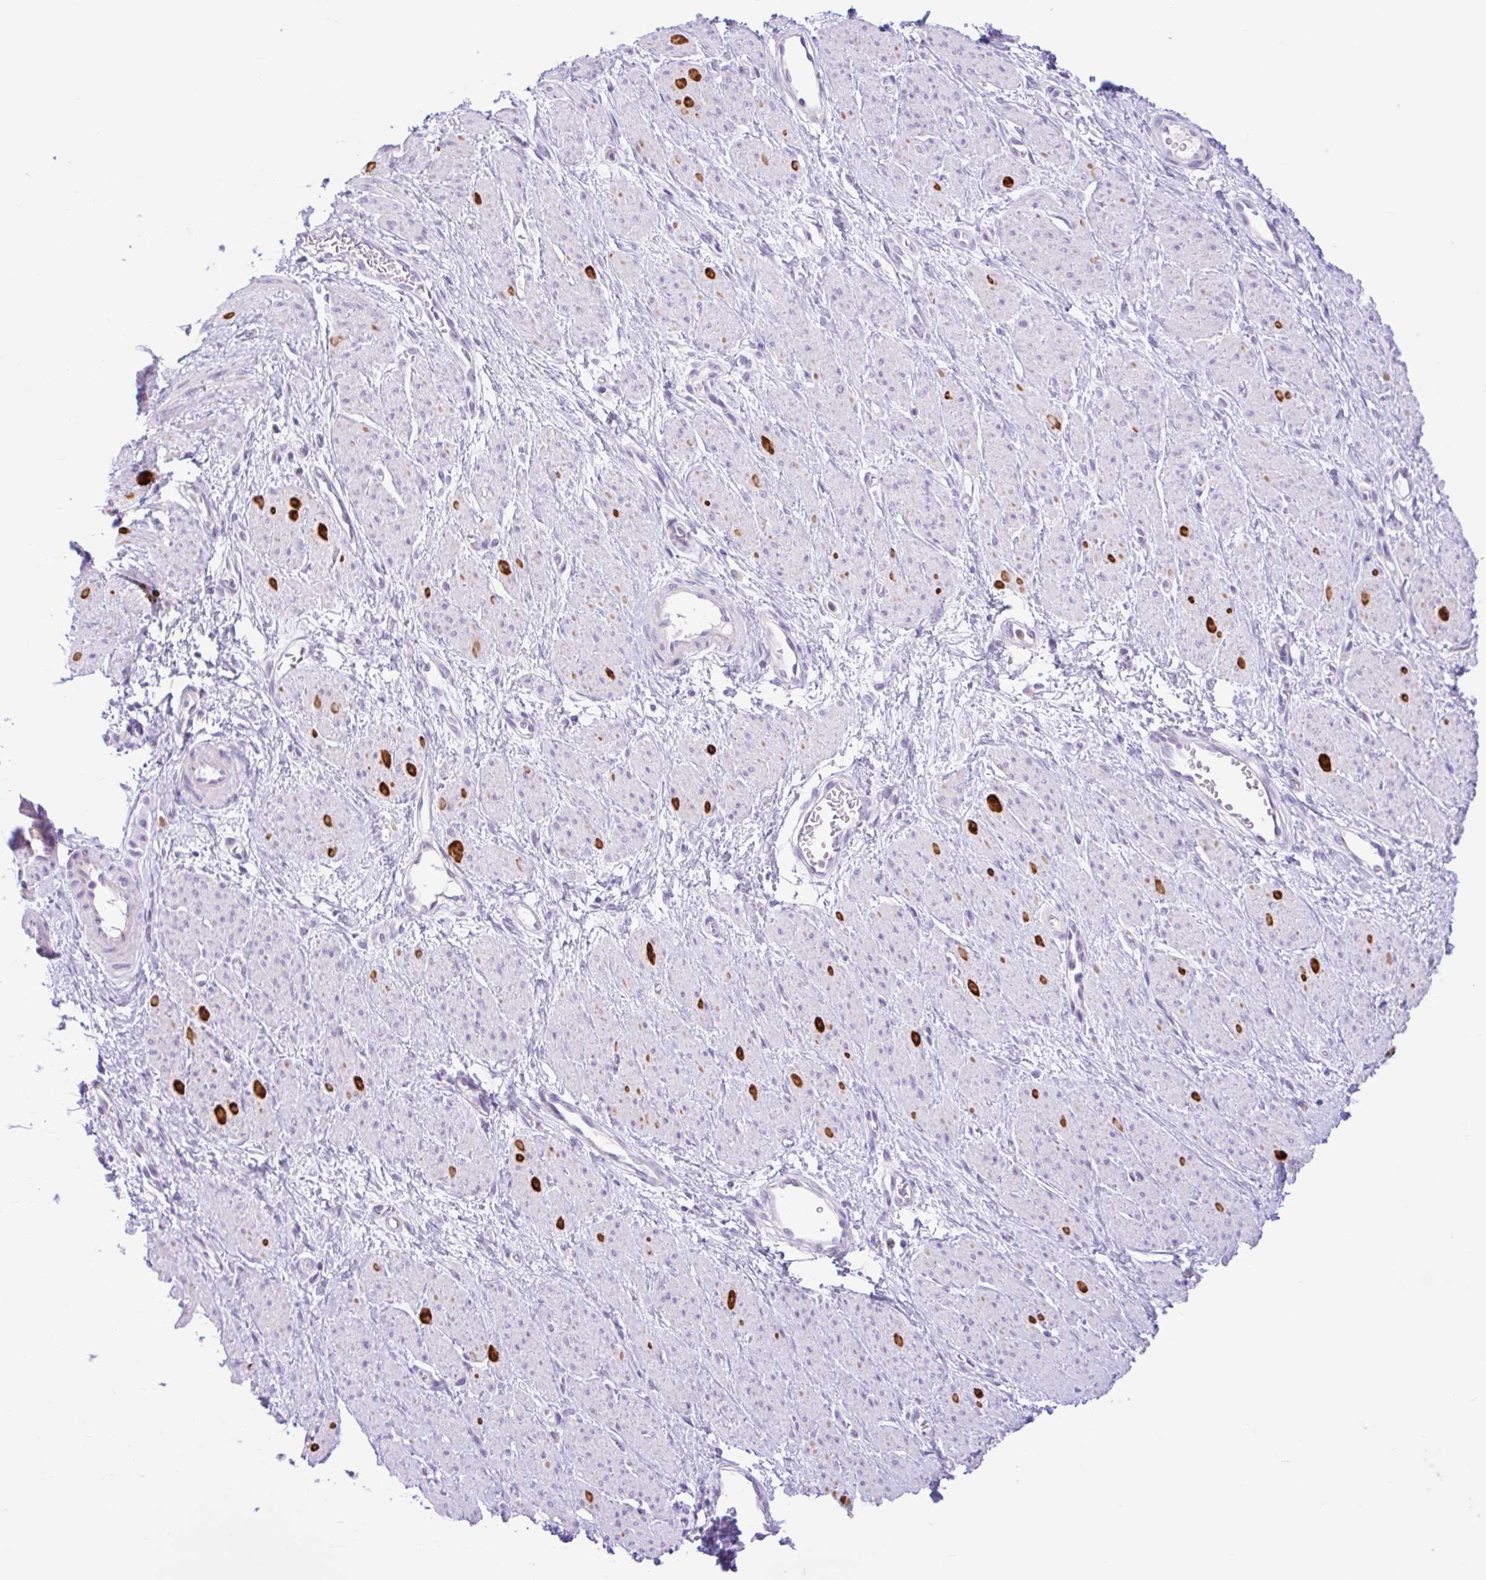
{"staining": {"intensity": "strong", "quantity": "<25%", "location": "cytoplasmic/membranous"}, "tissue": "smooth muscle", "cell_type": "Smooth muscle cells", "image_type": "normal", "snomed": [{"axis": "morphology", "description": "Normal tissue, NOS"}, {"axis": "topography", "description": "Smooth muscle"}, {"axis": "topography", "description": "Uterus"}], "caption": "Protein staining of unremarkable smooth muscle displays strong cytoplasmic/membranous expression in approximately <25% of smooth muscle cells. (DAB (3,3'-diaminobenzidine) IHC with brightfield microscopy, high magnification).", "gene": "ZNF101", "patient": {"sex": "female", "age": 39}}